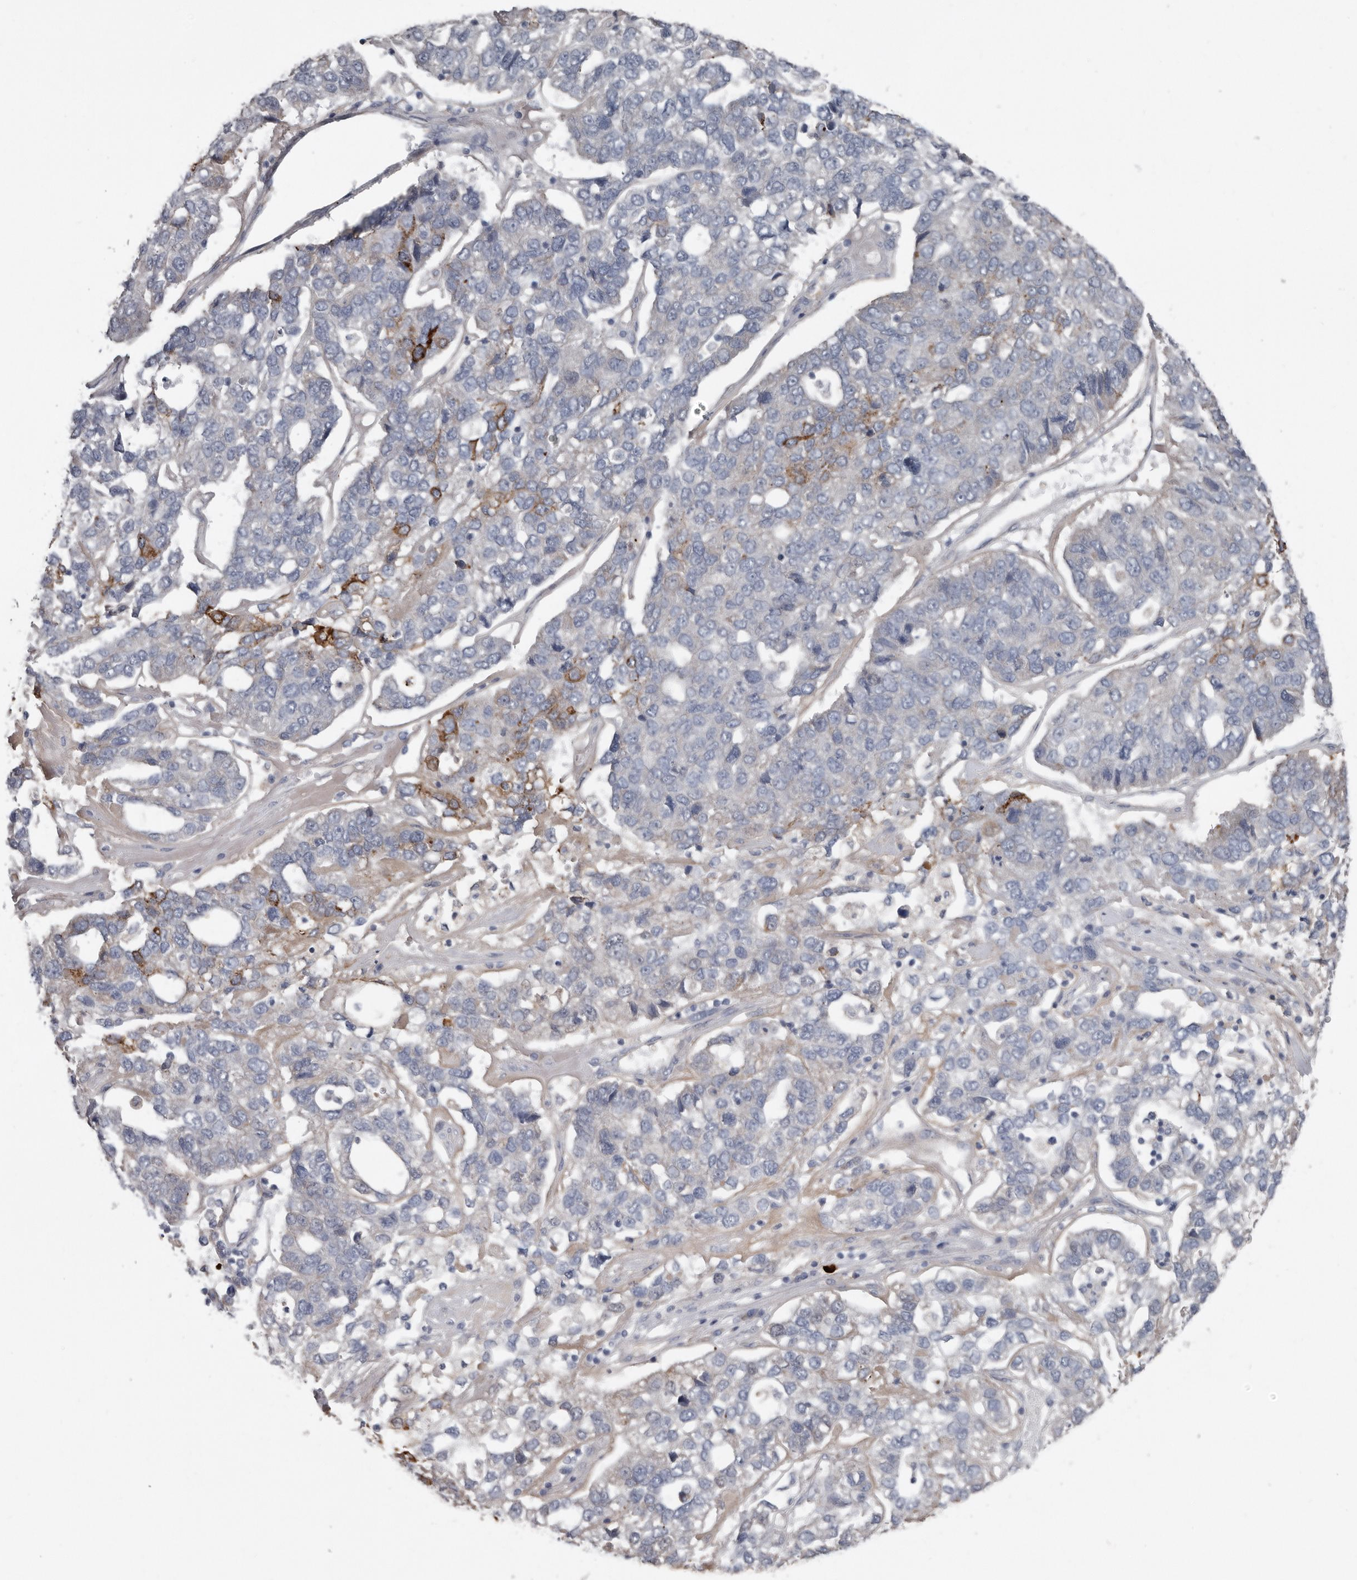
{"staining": {"intensity": "moderate", "quantity": "<25%", "location": "cytoplasmic/membranous"}, "tissue": "pancreatic cancer", "cell_type": "Tumor cells", "image_type": "cancer", "snomed": [{"axis": "morphology", "description": "Adenocarcinoma, NOS"}, {"axis": "topography", "description": "Pancreas"}], "caption": "Immunohistochemistry histopathology image of human pancreatic adenocarcinoma stained for a protein (brown), which displays low levels of moderate cytoplasmic/membranous positivity in approximately <25% of tumor cells.", "gene": "ZNF114", "patient": {"sex": "female", "age": 61}}